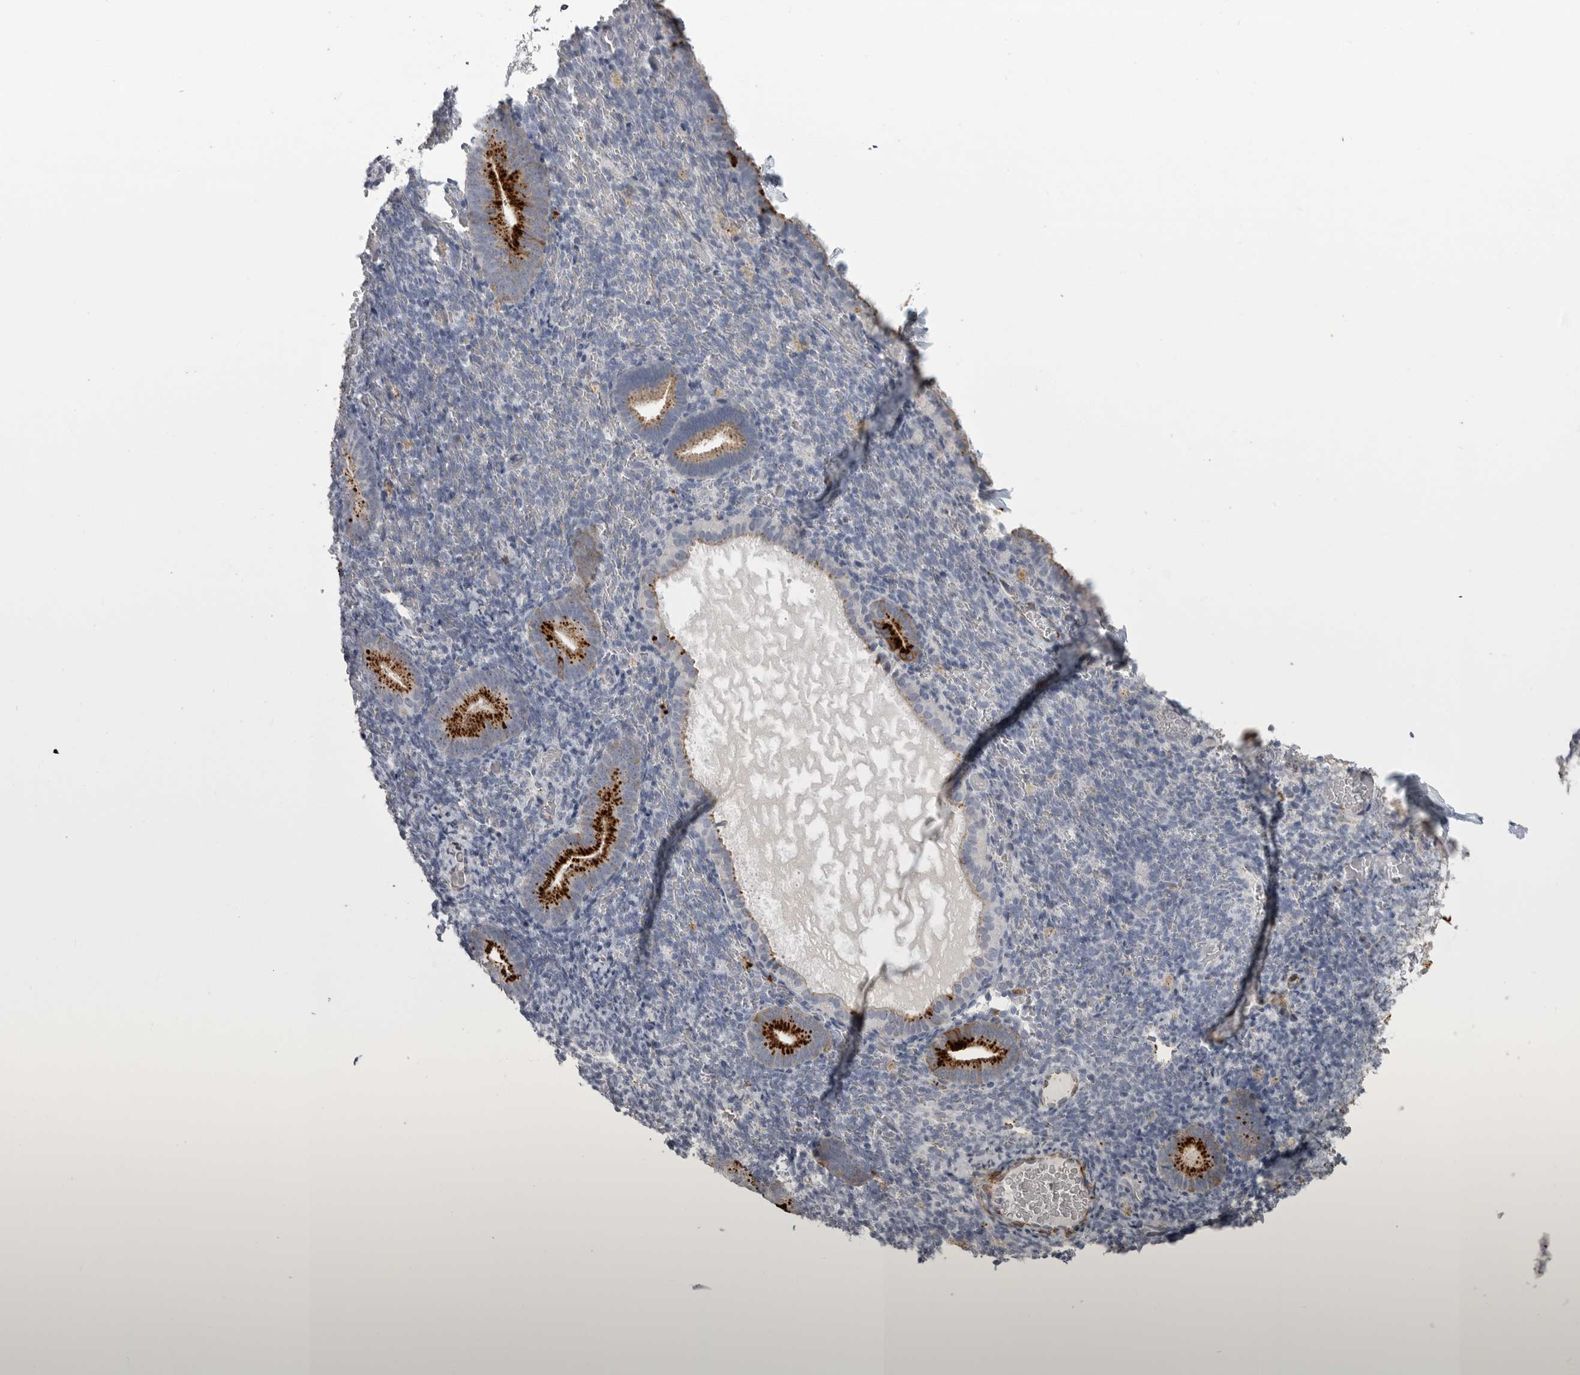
{"staining": {"intensity": "negative", "quantity": "none", "location": "none"}, "tissue": "endometrium", "cell_type": "Cells in endometrial stroma", "image_type": "normal", "snomed": [{"axis": "morphology", "description": "Normal tissue, NOS"}, {"axis": "topography", "description": "Endometrium"}], "caption": "Immunohistochemistry (IHC) histopathology image of benign human endometrium stained for a protein (brown), which exhibits no positivity in cells in endometrial stroma.", "gene": "AOC3", "patient": {"sex": "female", "age": 51}}